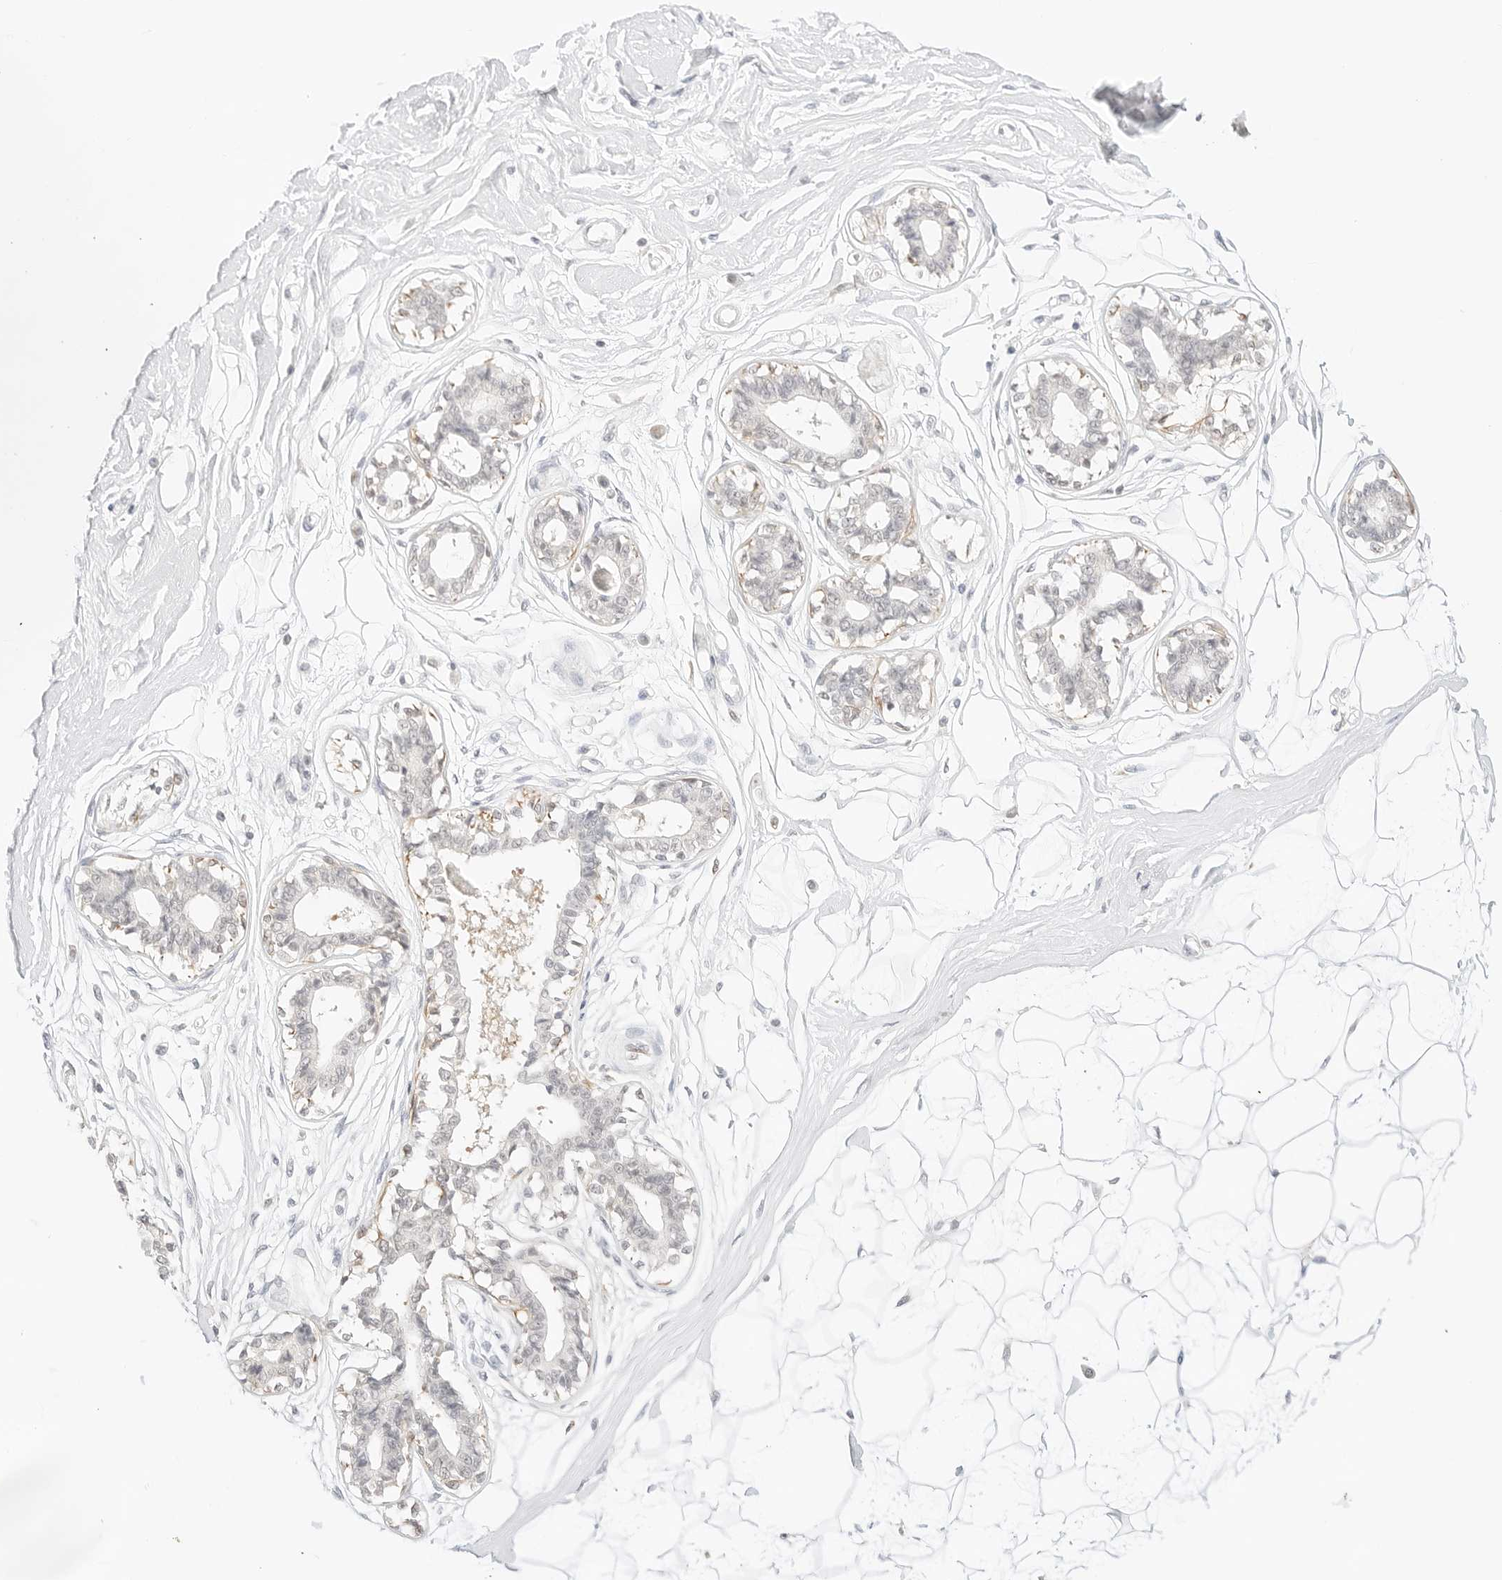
{"staining": {"intensity": "negative", "quantity": "none", "location": "none"}, "tissue": "breast", "cell_type": "Adipocytes", "image_type": "normal", "snomed": [{"axis": "morphology", "description": "Normal tissue, NOS"}, {"axis": "topography", "description": "Breast"}], "caption": "Breast was stained to show a protein in brown. There is no significant positivity in adipocytes. (DAB immunohistochemistry (IHC) visualized using brightfield microscopy, high magnification).", "gene": "GNAS", "patient": {"sex": "female", "age": 45}}